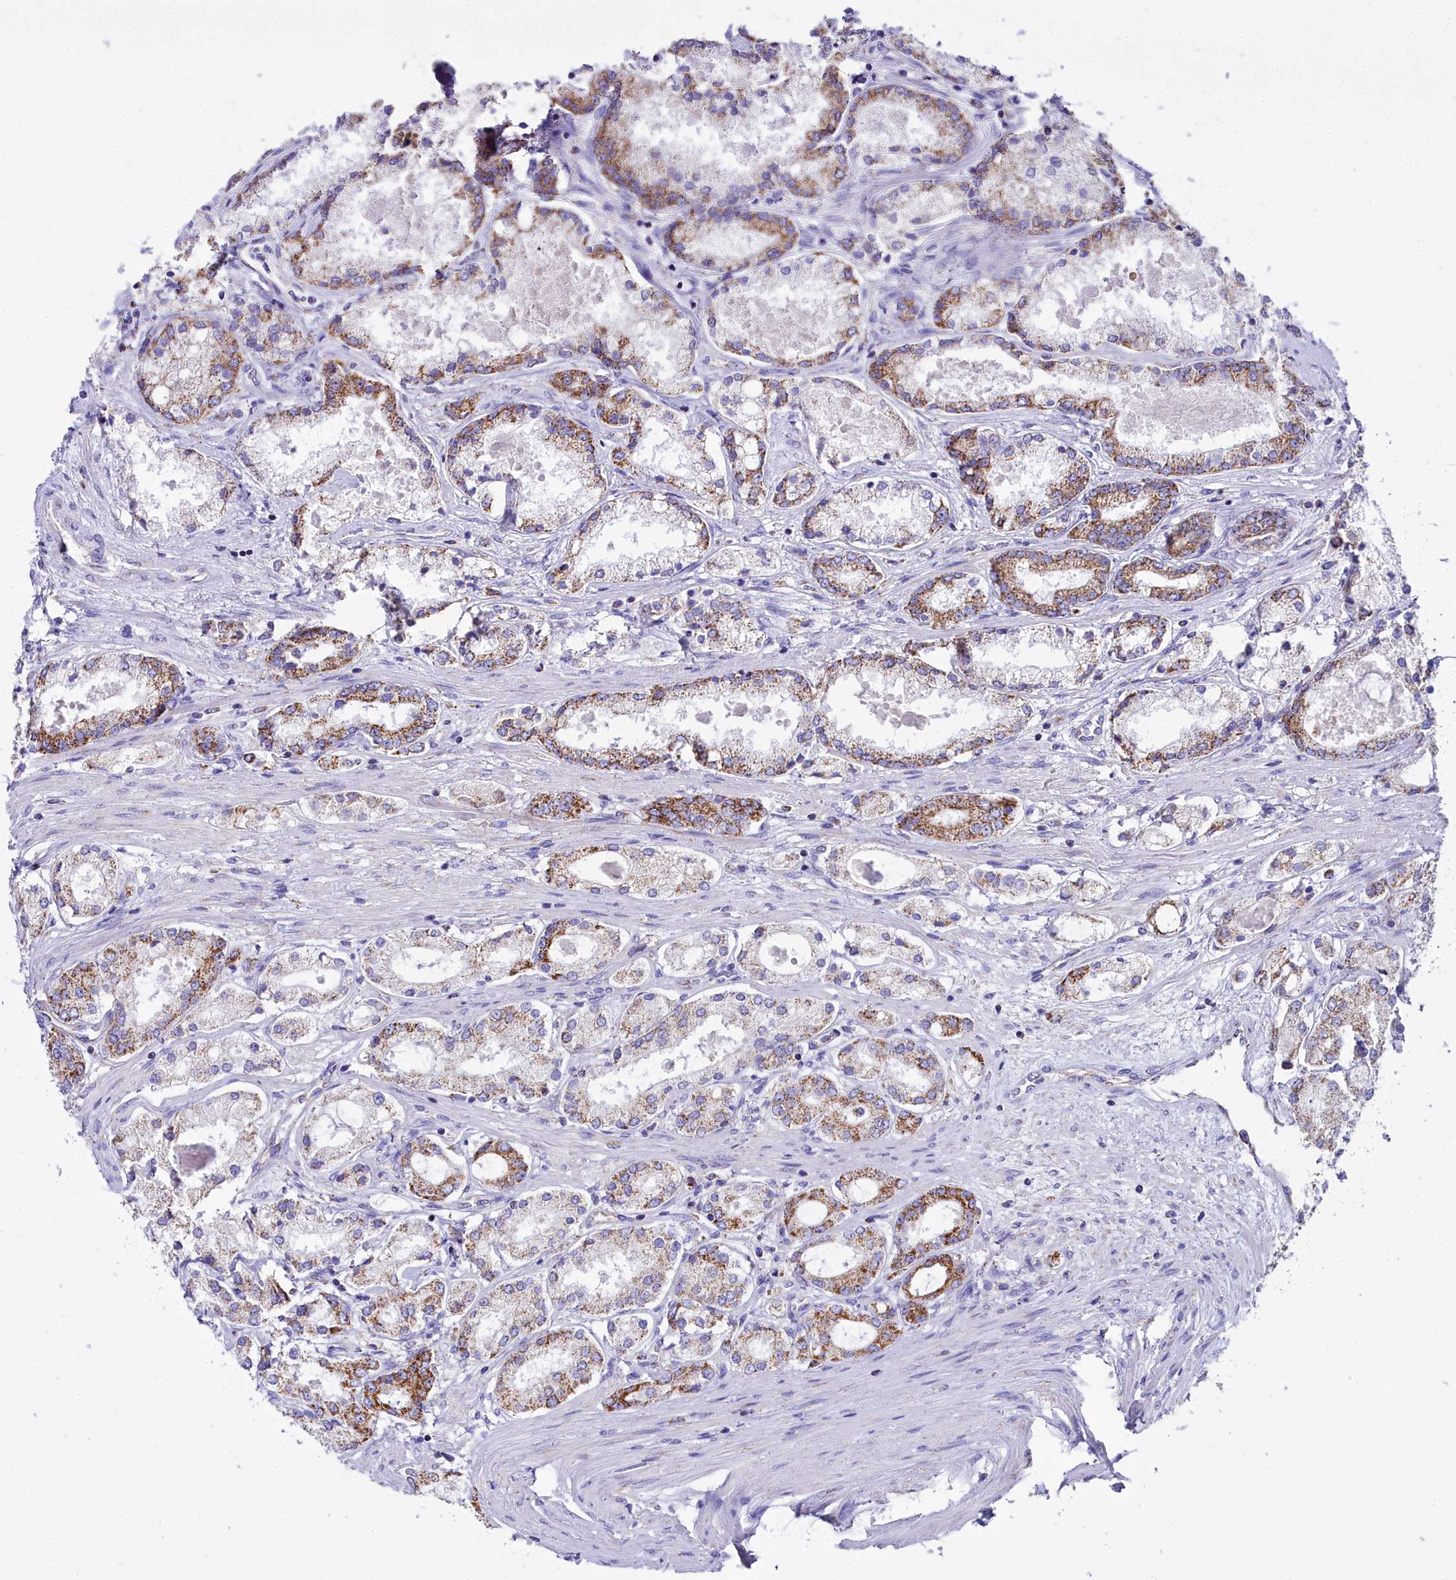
{"staining": {"intensity": "moderate", "quantity": "25%-75%", "location": "cytoplasmic/membranous"}, "tissue": "prostate cancer", "cell_type": "Tumor cells", "image_type": "cancer", "snomed": [{"axis": "morphology", "description": "Adenocarcinoma, Low grade"}, {"axis": "topography", "description": "Prostate"}], "caption": "Immunohistochemical staining of human prostate cancer (adenocarcinoma (low-grade)) shows moderate cytoplasmic/membranous protein expression in approximately 25%-75% of tumor cells.", "gene": "WDFY3", "patient": {"sex": "male", "age": 68}}